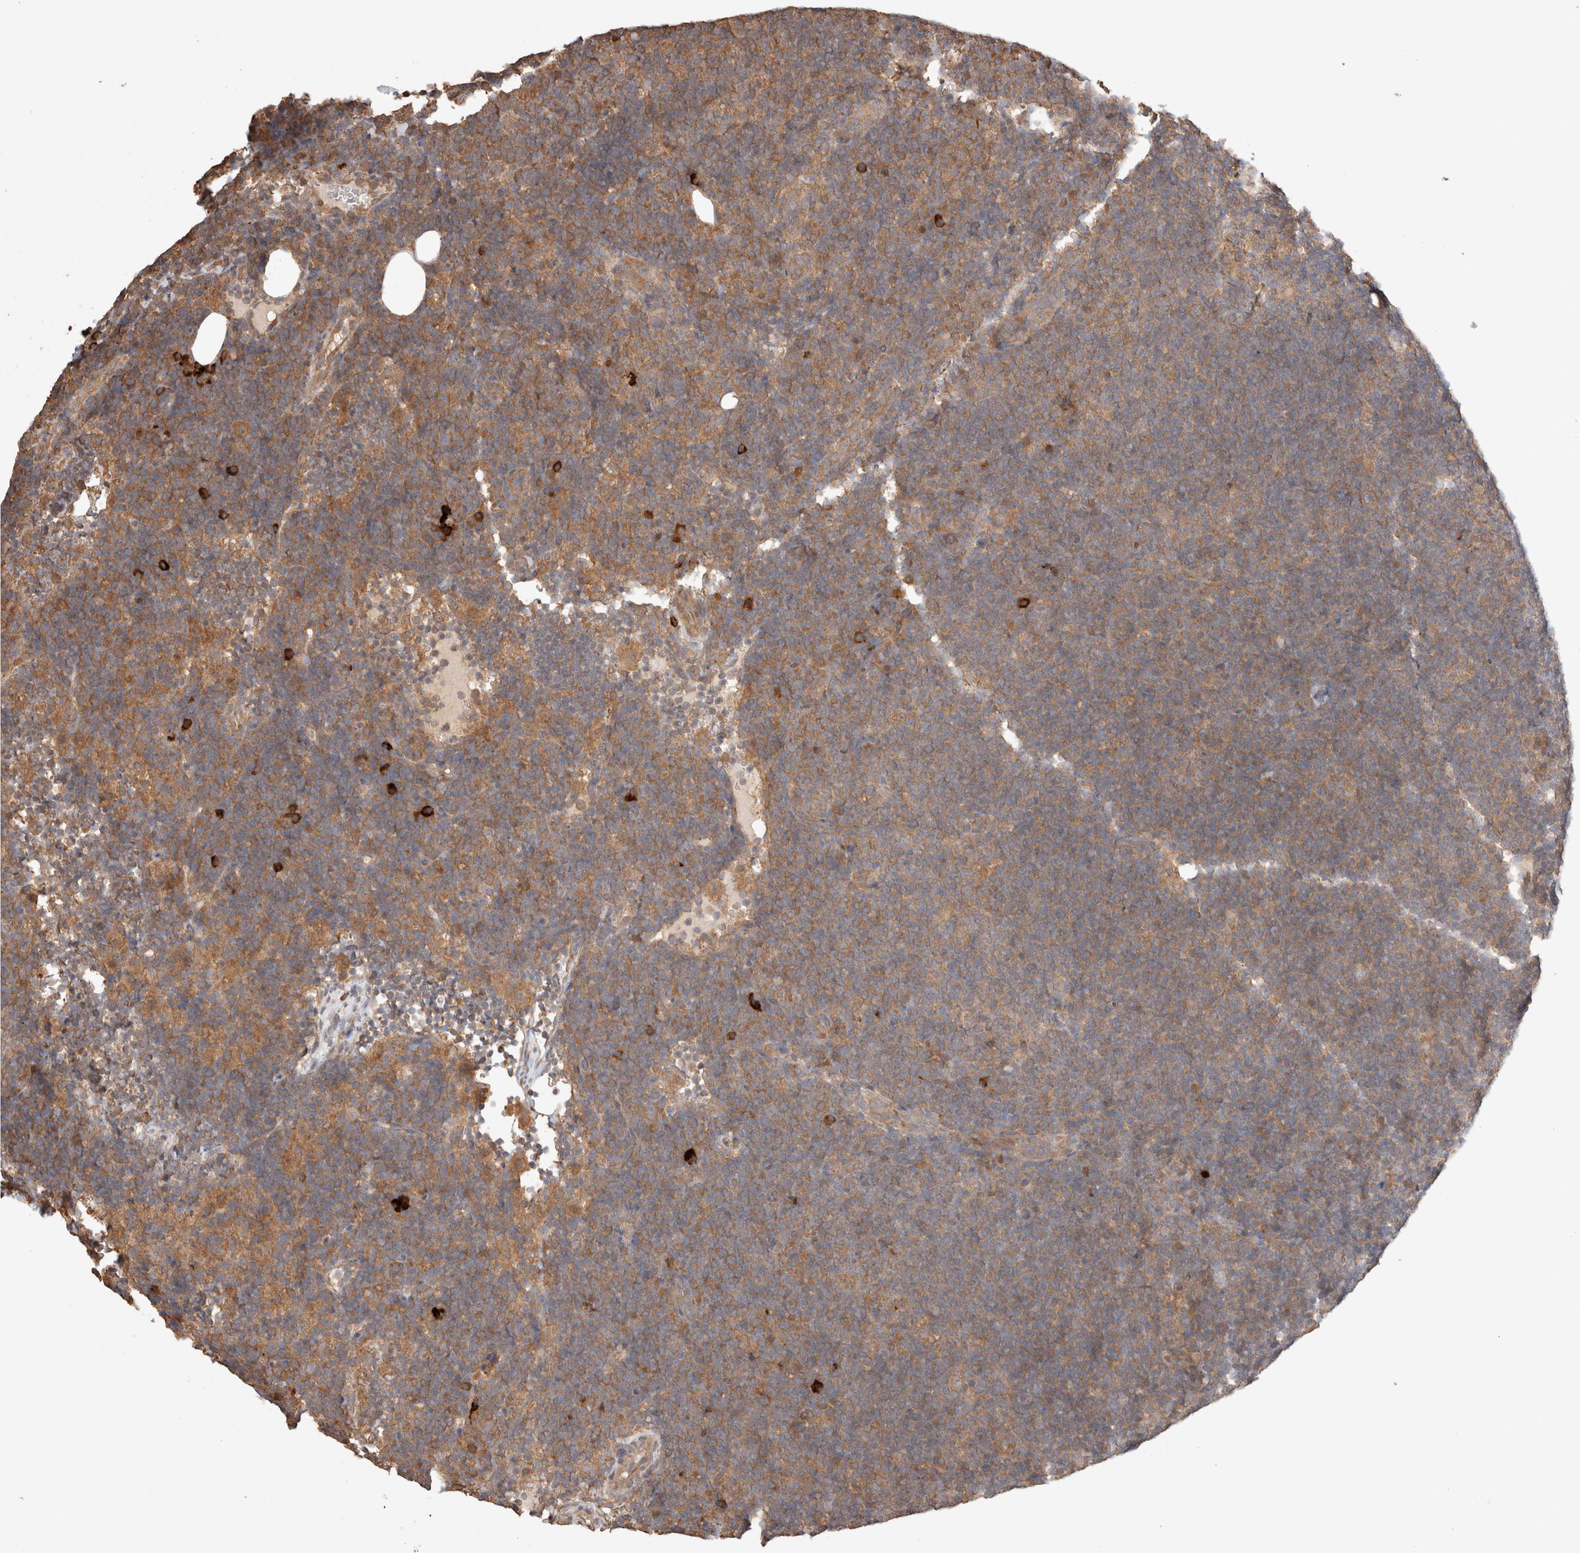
{"staining": {"intensity": "weak", "quantity": ">75%", "location": "cytoplasmic/membranous"}, "tissue": "lymphoma", "cell_type": "Tumor cells", "image_type": "cancer", "snomed": [{"axis": "morphology", "description": "Hodgkin's disease, NOS"}, {"axis": "topography", "description": "Lymph node"}], "caption": "Protein staining reveals weak cytoplasmic/membranous expression in approximately >75% of tumor cells in lymphoma.", "gene": "HROB", "patient": {"sex": "female", "age": 57}}